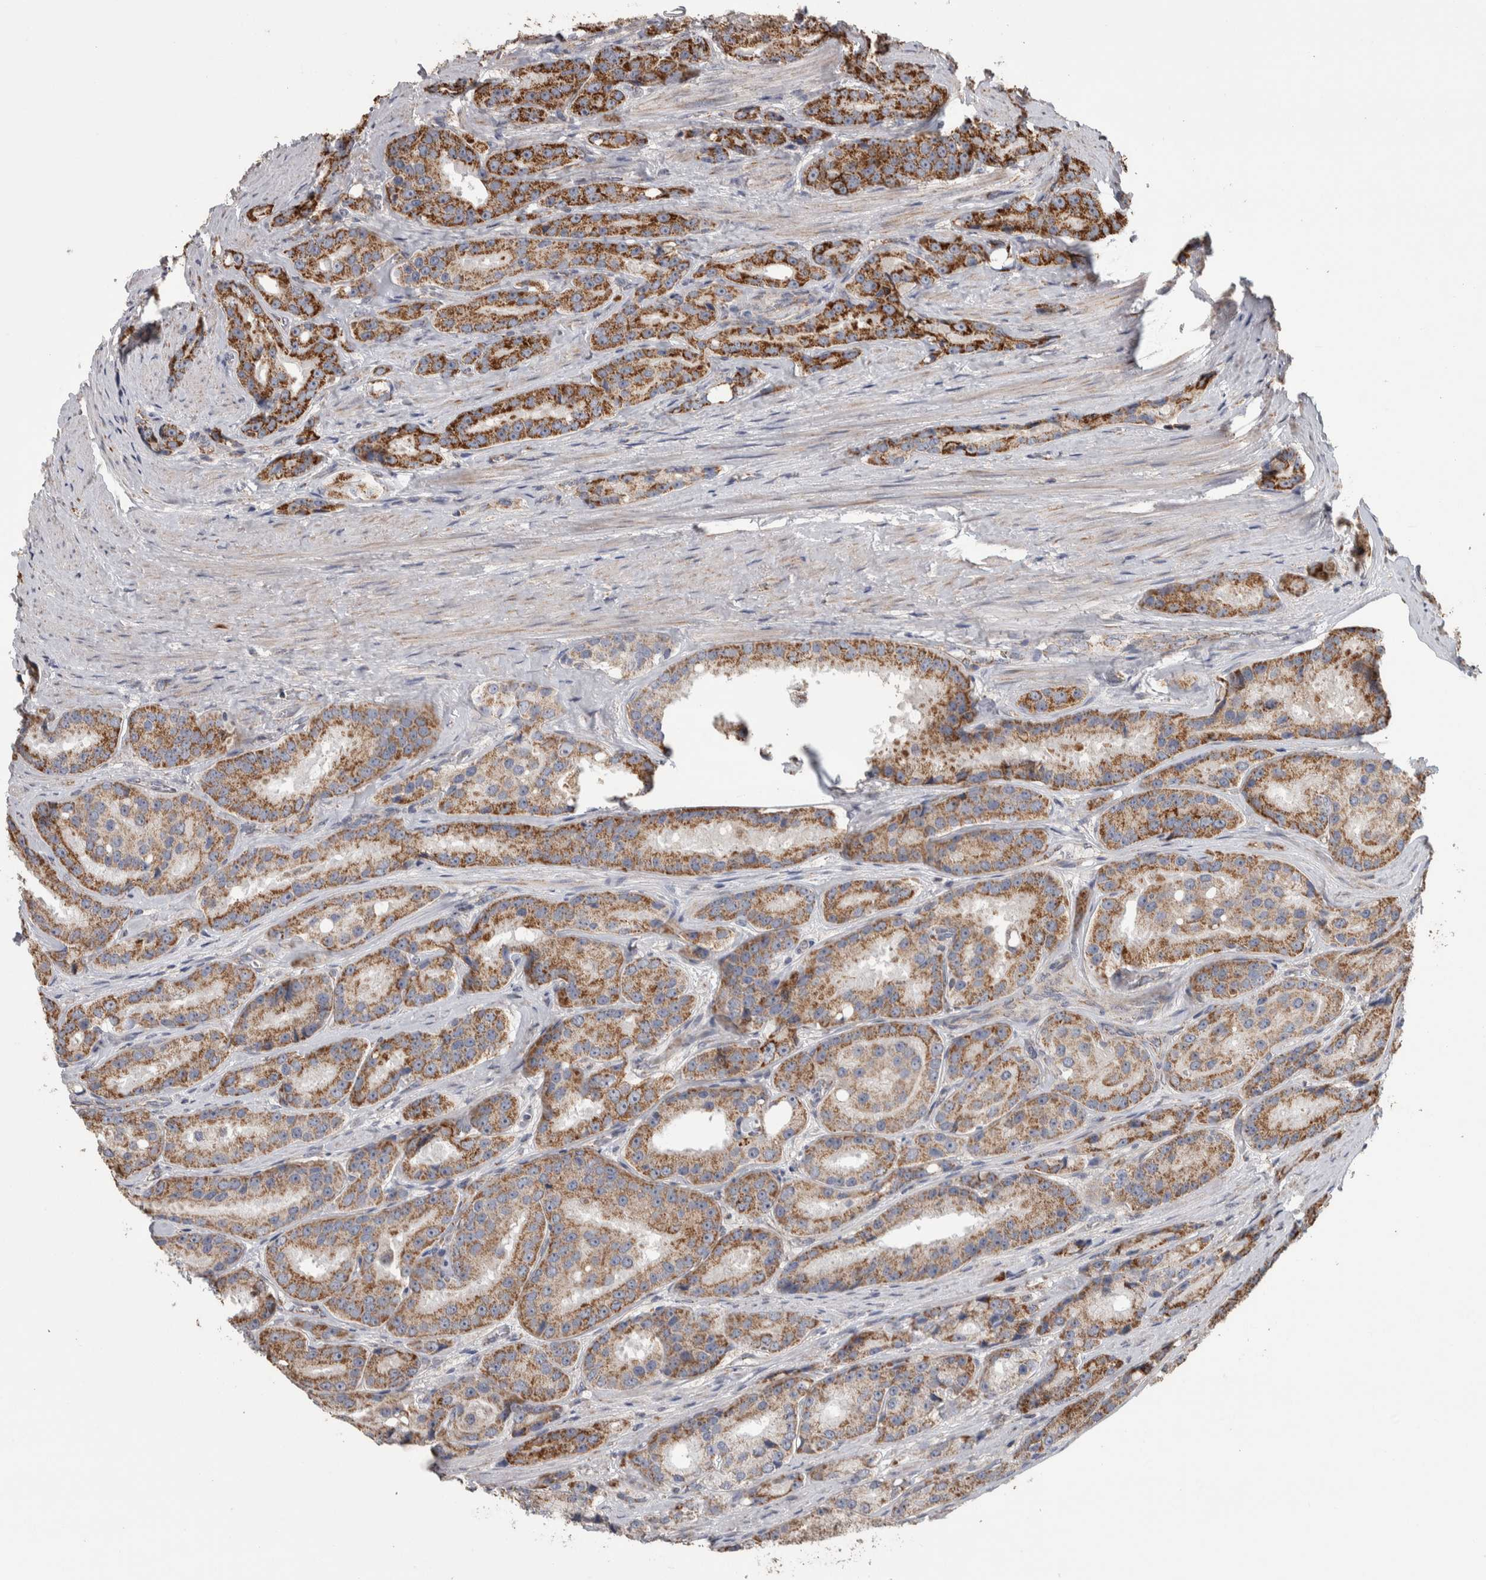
{"staining": {"intensity": "moderate", "quantity": ">75%", "location": "cytoplasmic/membranous"}, "tissue": "prostate cancer", "cell_type": "Tumor cells", "image_type": "cancer", "snomed": [{"axis": "morphology", "description": "Adenocarcinoma, High grade"}, {"axis": "topography", "description": "Prostate"}], "caption": "Immunohistochemistry (IHC) micrograph of prostate cancer (adenocarcinoma (high-grade)) stained for a protein (brown), which exhibits medium levels of moderate cytoplasmic/membranous positivity in approximately >75% of tumor cells.", "gene": "SCO1", "patient": {"sex": "male", "age": 60}}